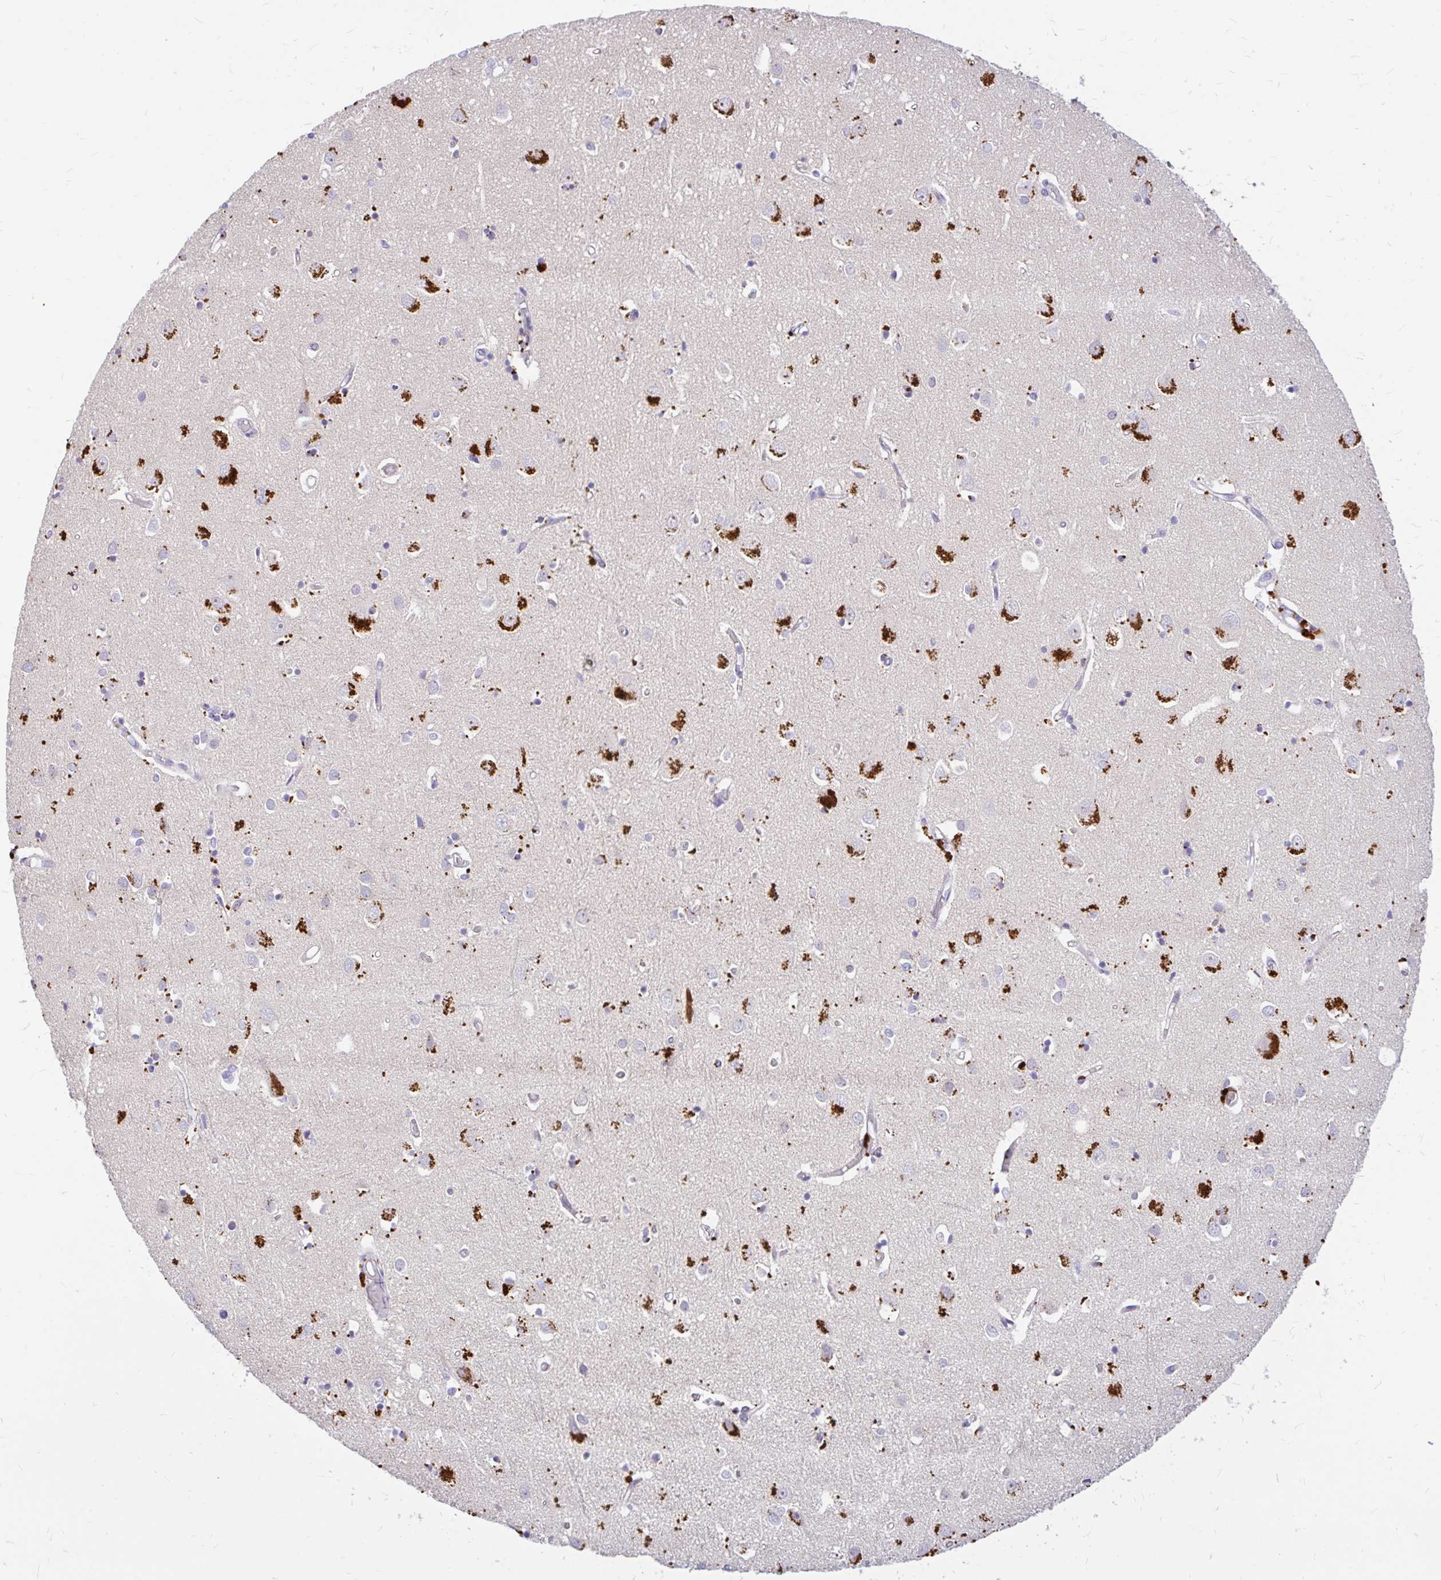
{"staining": {"intensity": "negative", "quantity": "none", "location": "none"}, "tissue": "cerebral cortex", "cell_type": "Endothelial cells", "image_type": "normal", "snomed": [{"axis": "morphology", "description": "Normal tissue, NOS"}, {"axis": "topography", "description": "Cerebral cortex"}], "caption": "Human cerebral cortex stained for a protein using IHC shows no positivity in endothelial cells.", "gene": "MAP1LC3A", "patient": {"sex": "male", "age": 70}}